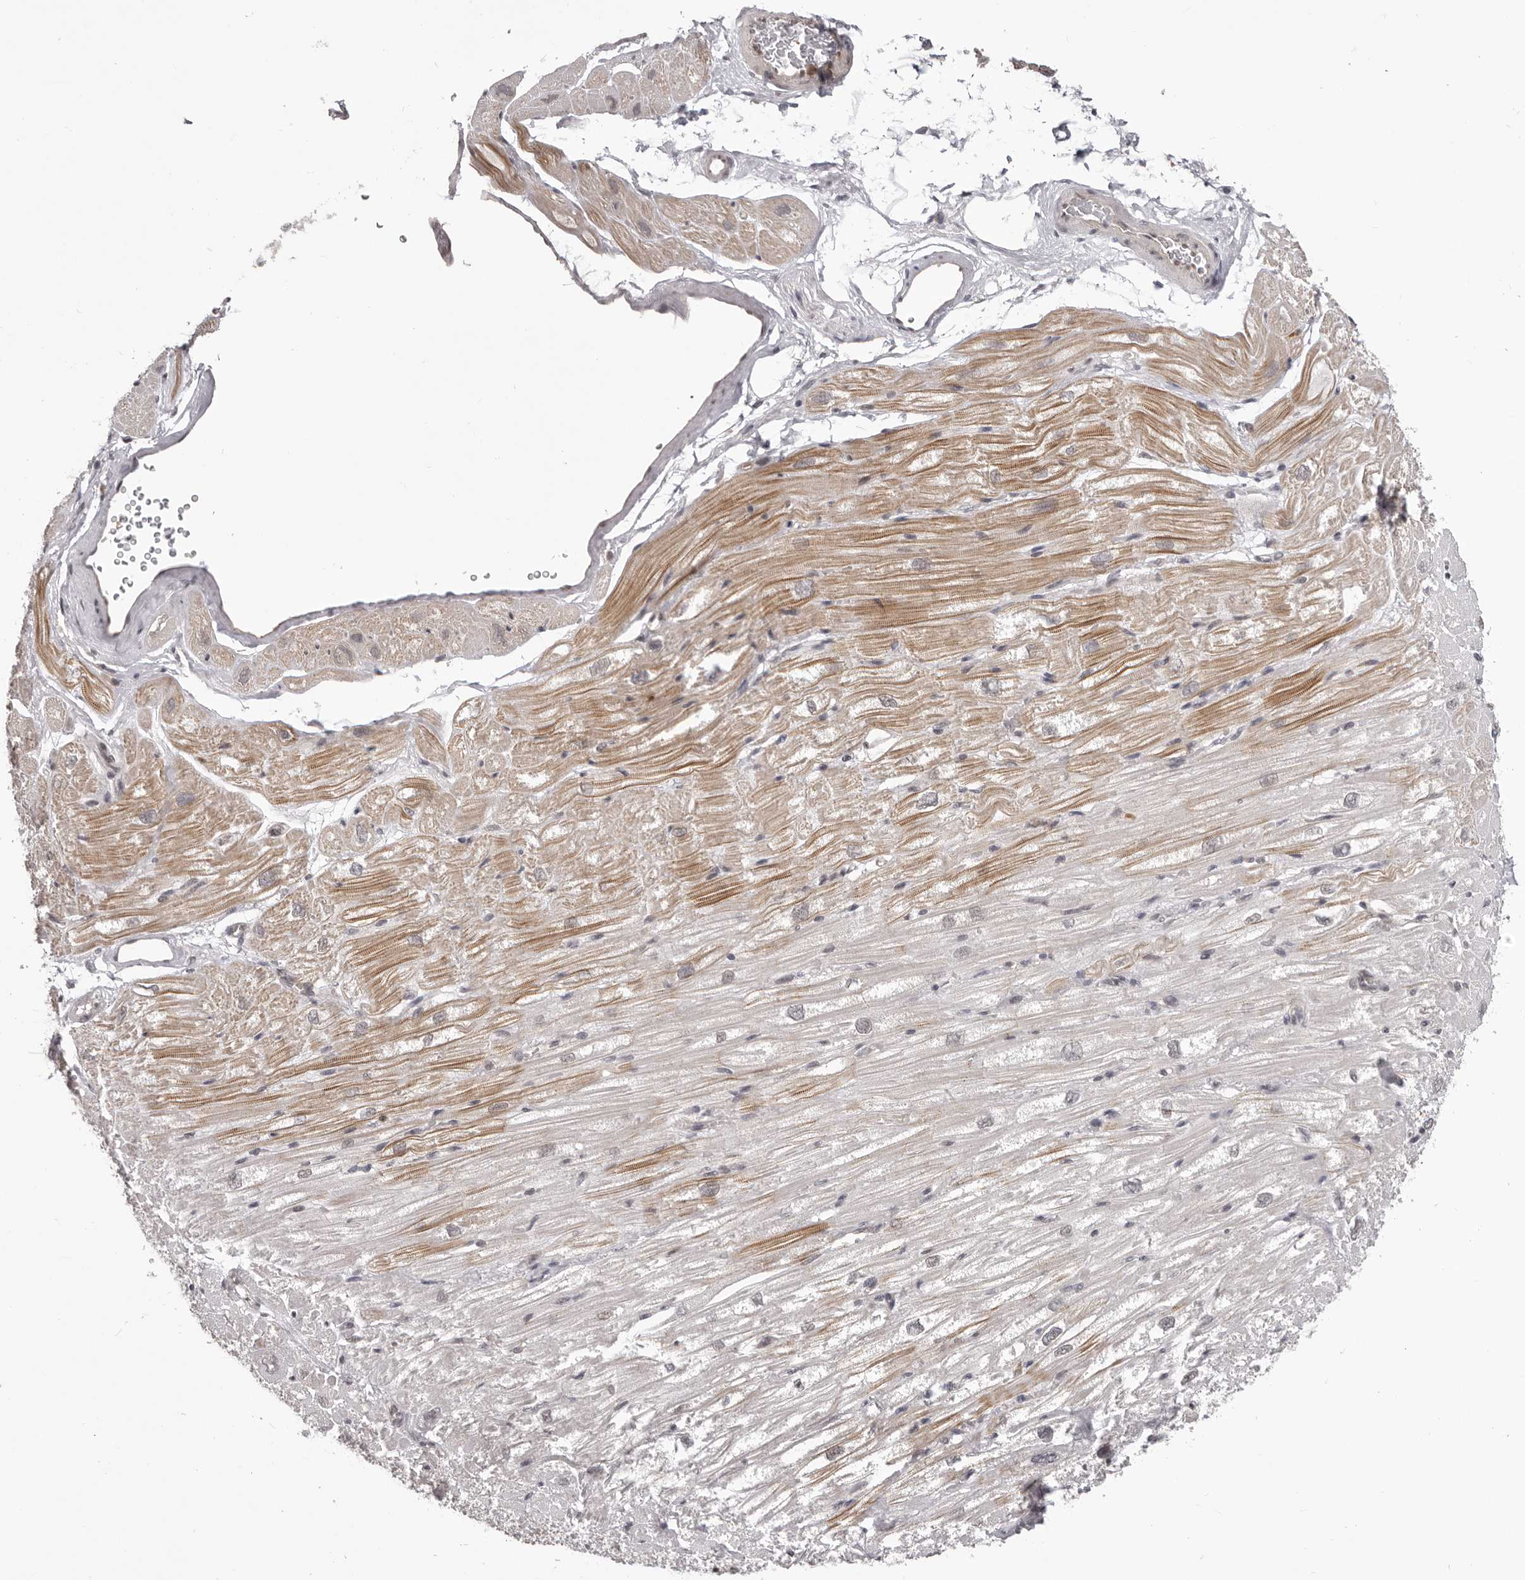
{"staining": {"intensity": "moderate", "quantity": "25%-75%", "location": "cytoplasmic/membranous"}, "tissue": "heart muscle", "cell_type": "Cardiomyocytes", "image_type": "normal", "snomed": [{"axis": "morphology", "description": "Normal tissue, NOS"}, {"axis": "topography", "description": "Heart"}], "caption": "Protein expression analysis of benign human heart muscle reveals moderate cytoplasmic/membranous positivity in about 25%-75% of cardiomyocytes.", "gene": "RNF2", "patient": {"sex": "male", "age": 50}}